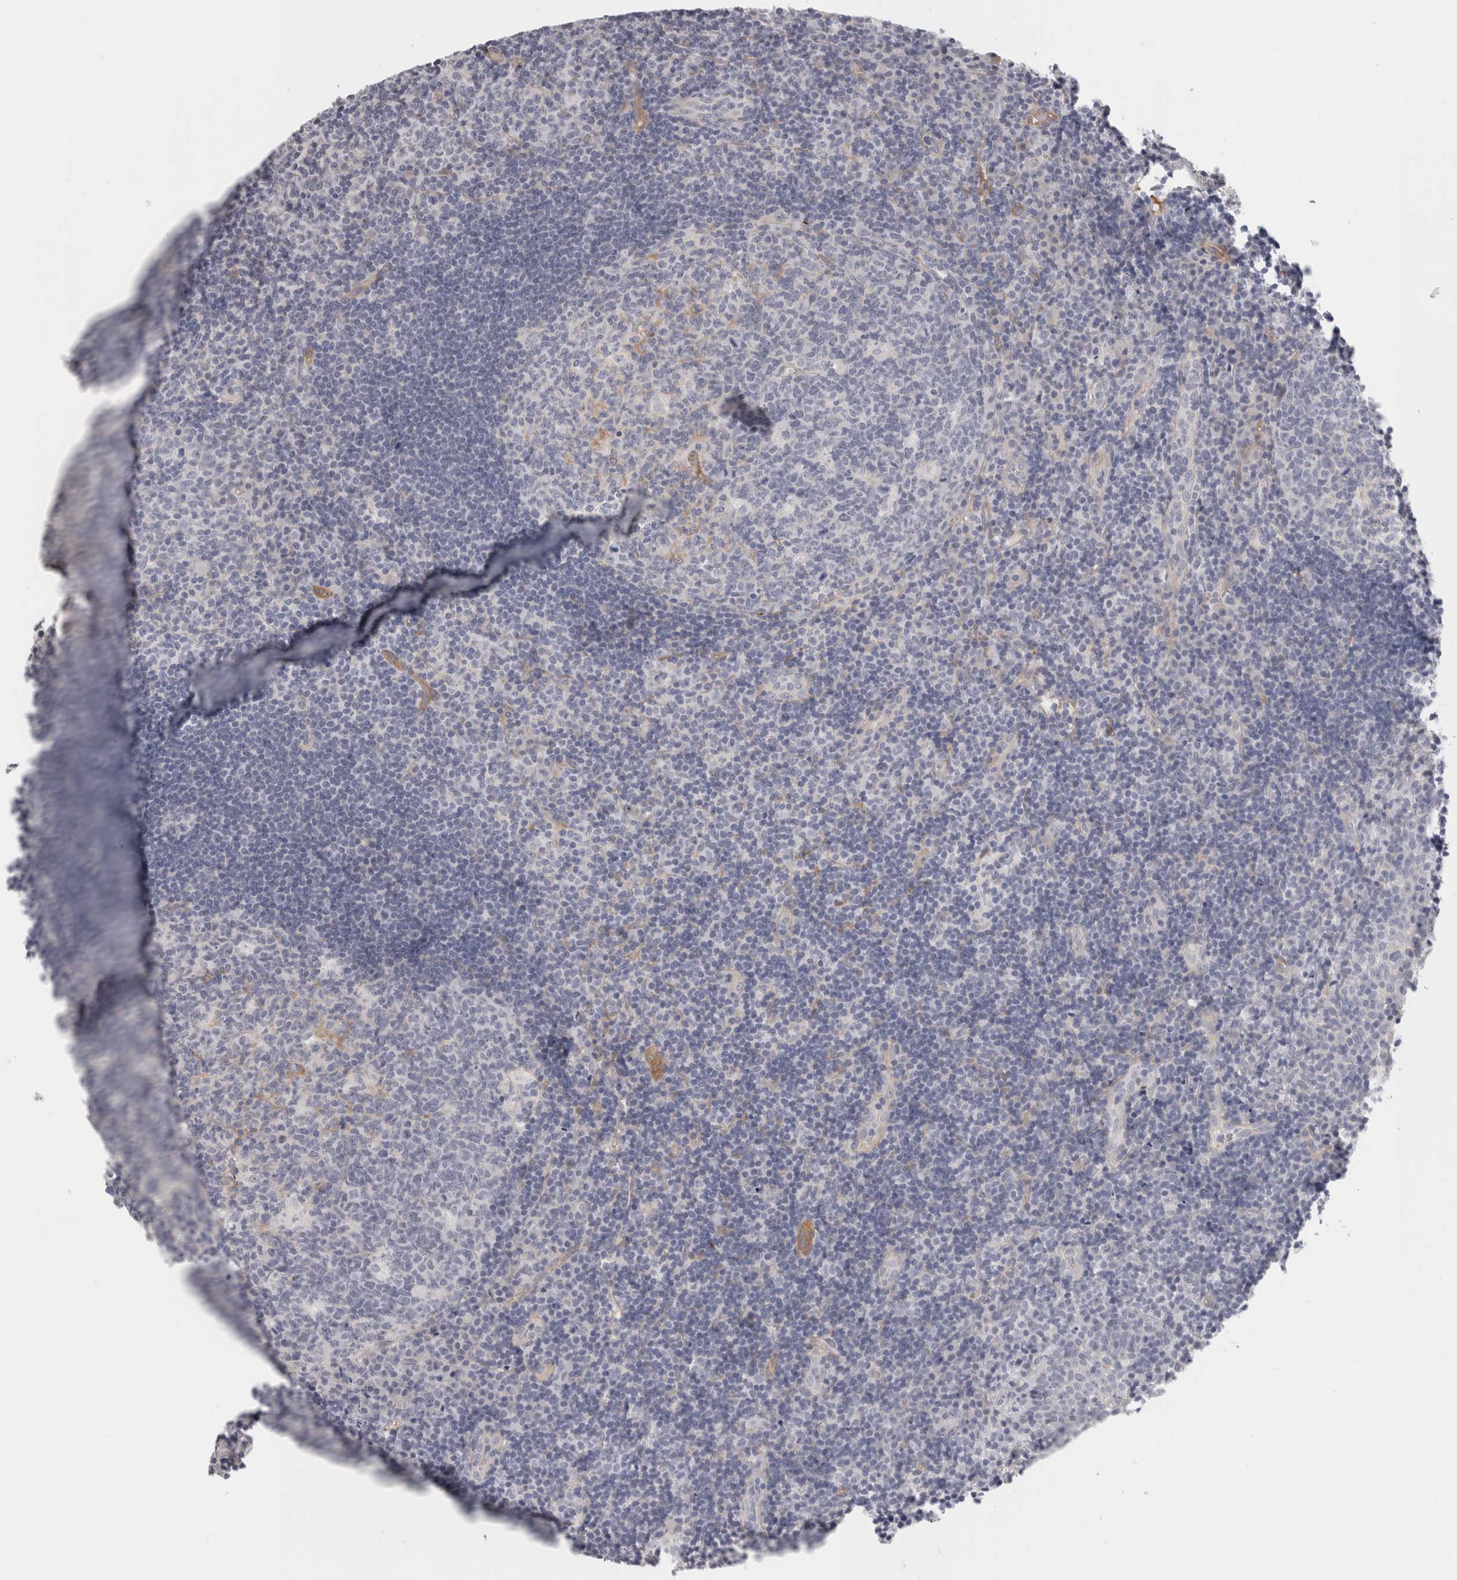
{"staining": {"intensity": "weak", "quantity": "<25%", "location": "cytoplasmic/membranous"}, "tissue": "tonsil", "cell_type": "Germinal center cells", "image_type": "normal", "snomed": [{"axis": "morphology", "description": "Normal tissue, NOS"}, {"axis": "topography", "description": "Tonsil"}], "caption": "Immunohistochemistry (IHC) of unremarkable human tonsil shows no staining in germinal center cells.", "gene": "FBLIM1", "patient": {"sex": "female", "age": 40}}